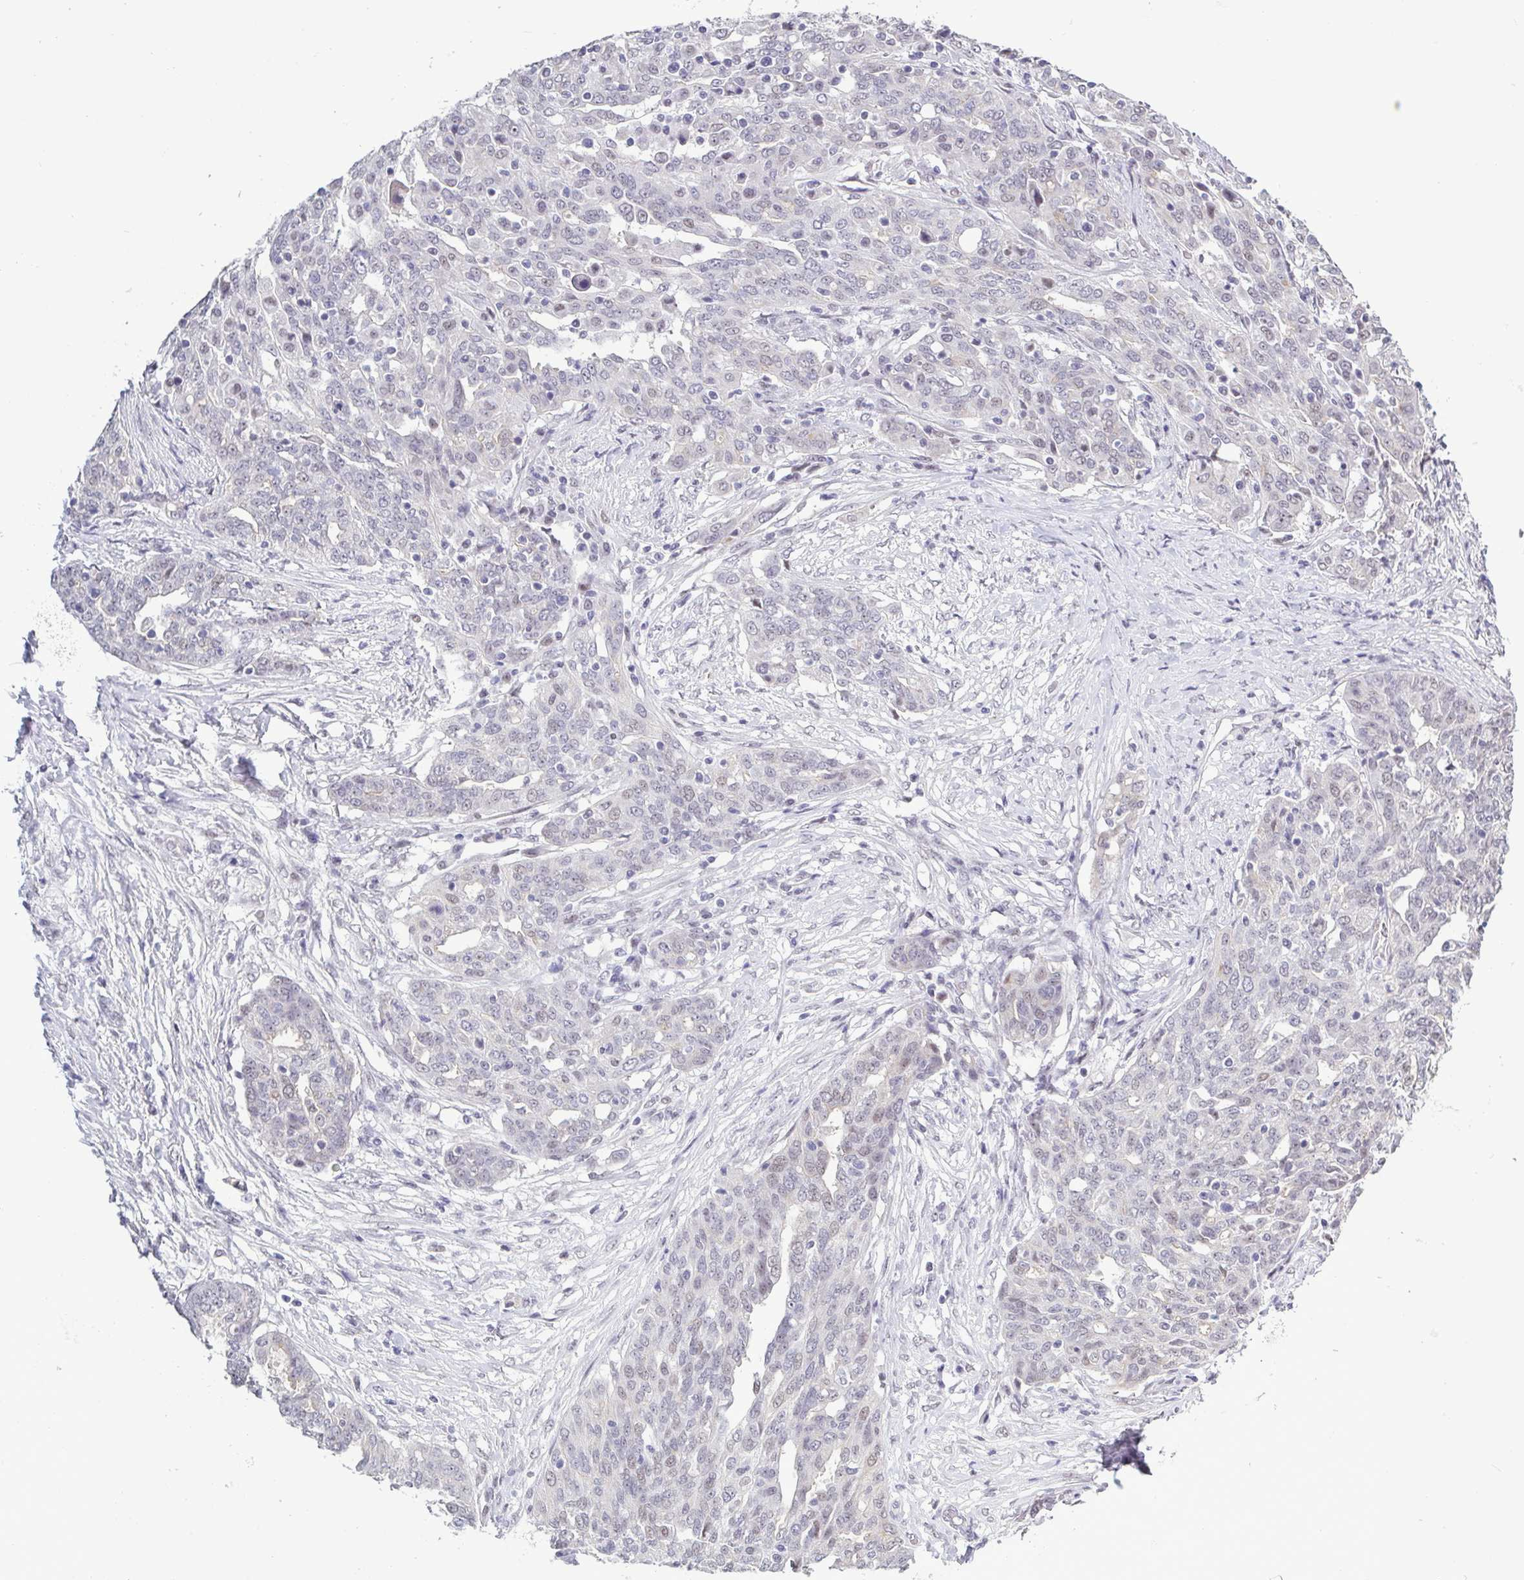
{"staining": {"intensity": "negative", "quantity": "none", "location": "none"}, "tissue": "ovarian cancer", "cell_type": "Tumor cells", "image_type": "cancer", "snomed": [{"axis": "morphology", "description": "Cystadenocarcinoma, serous, NOS"}, {"axis": "topography", "description": "Ovary"}], "caption": "Photomicrograph shows no protein staining in tumor cells of ovarian serous cystadenocarcinoma tissue.", "gene": "TMEM92", "patient": {"sex": "female", "age": 67}}